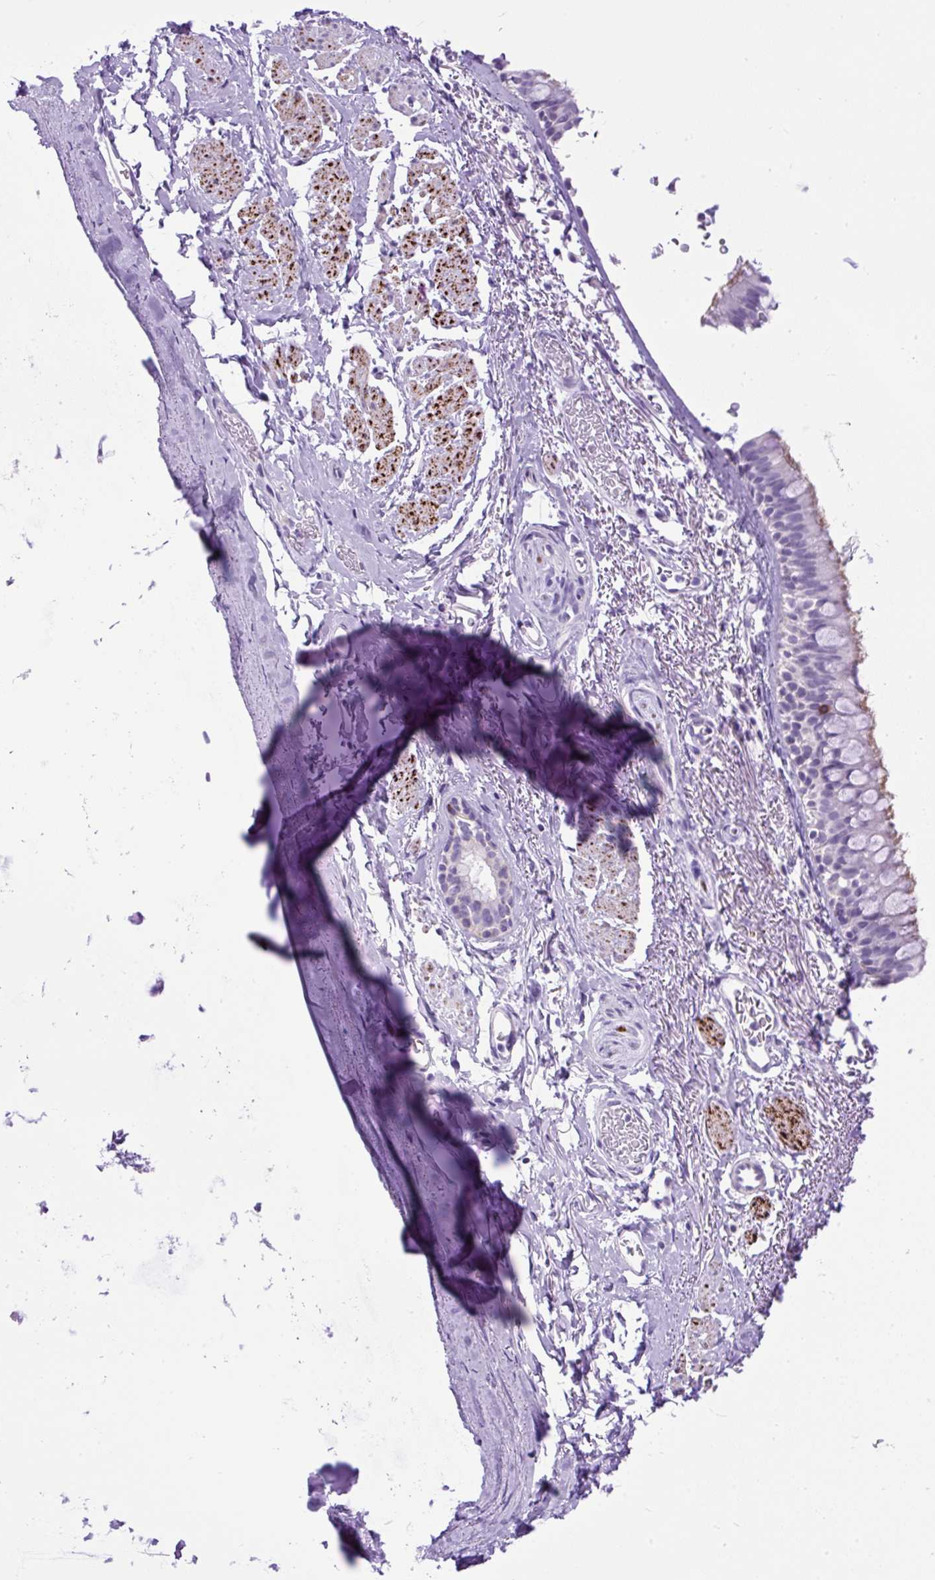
{"staining": {"intensity": "negative", "quantity": "none", "location": "none"}, "tissue": "bronchus", "cell_type": "Respiratory epithelial cells", "image_type": "normal", "snomed": [{"axis": "morphology", "description": "Normal tissue, NOS"}, {"axis": "topography", "description": "Bronchus"}], "caption": "Protein analysis of normal bronchus reveals no significant positivity in respiratory epithelial cells.", "gene": "ZNF256", "patient": {"sex": "male", "age": 67}}